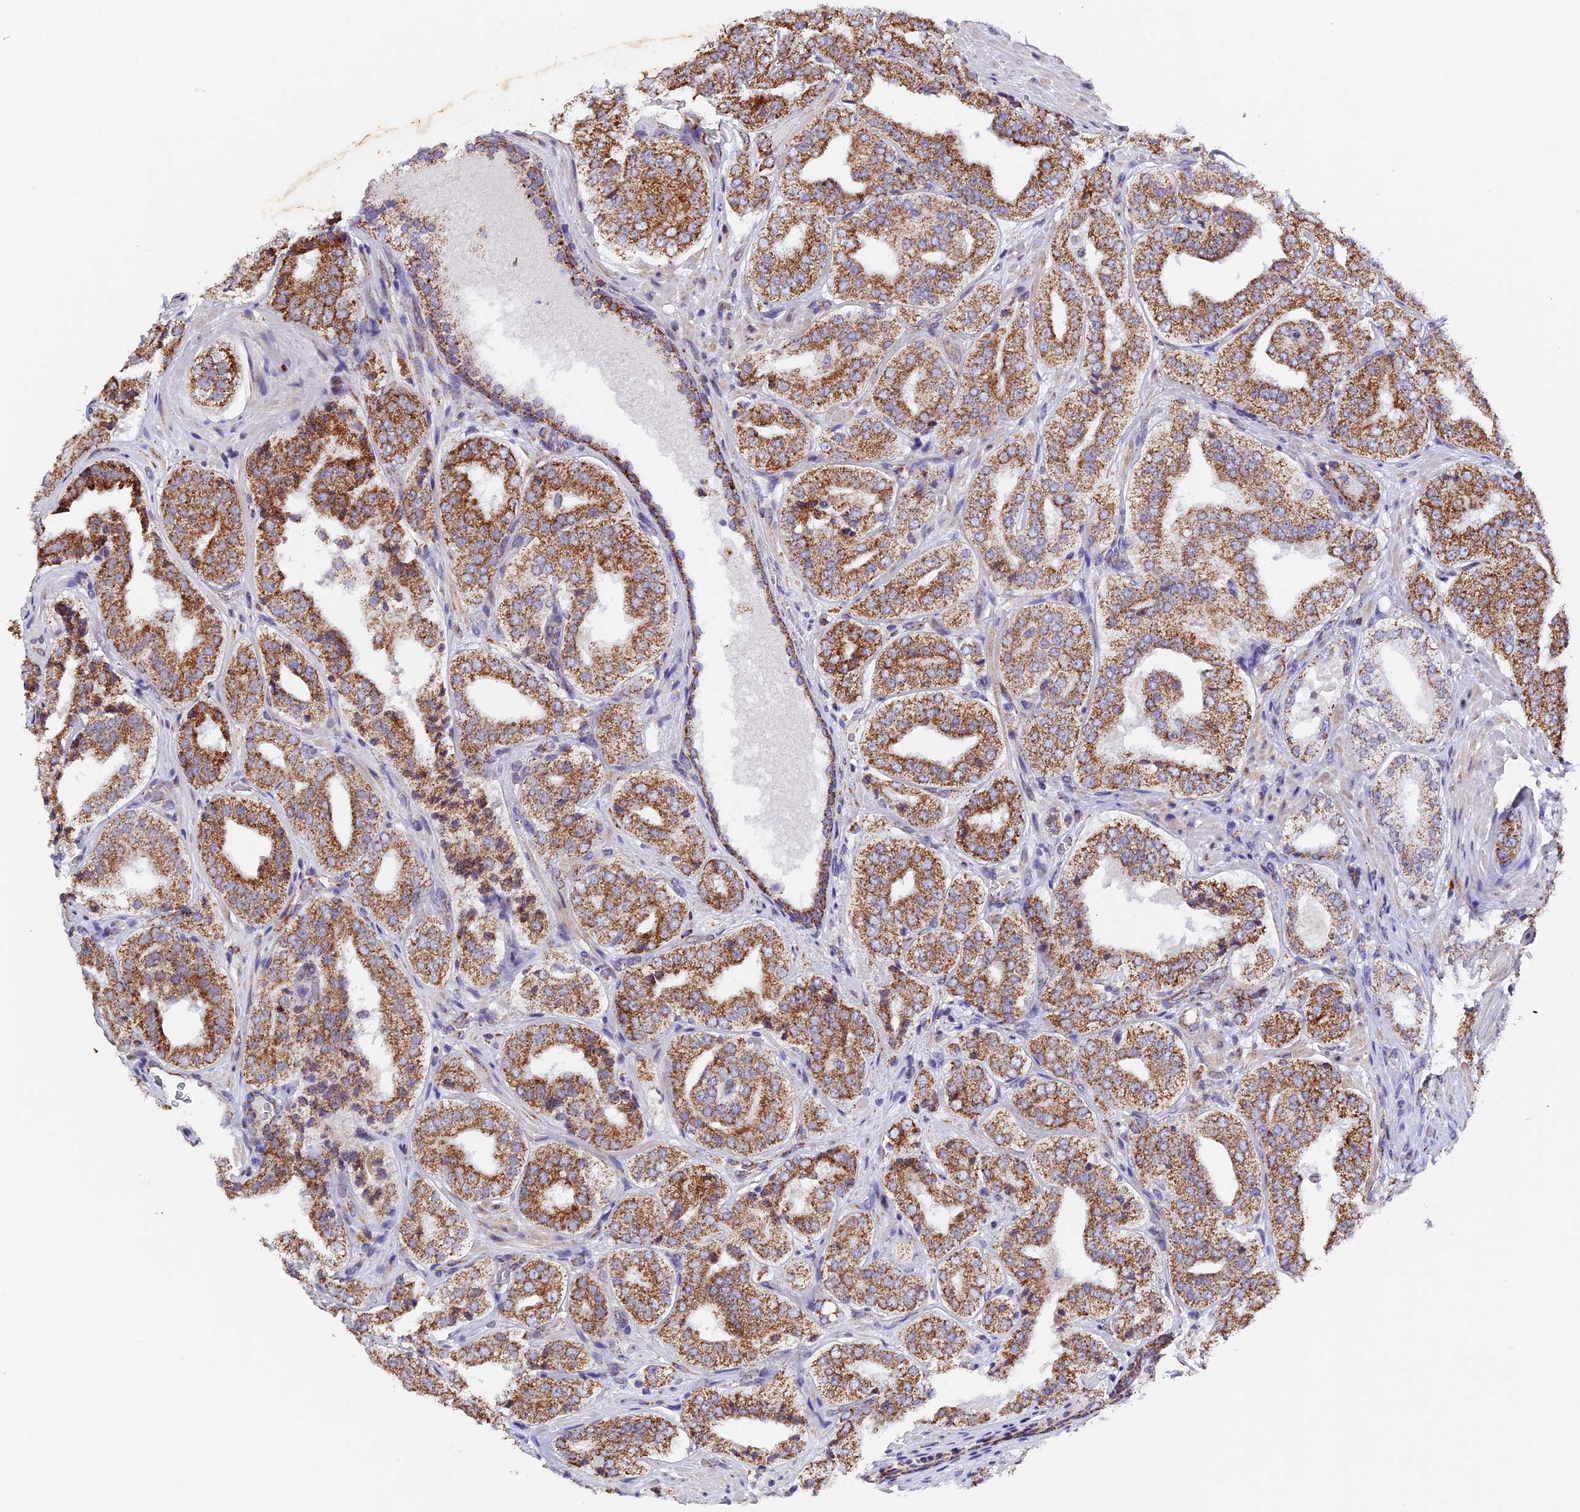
{"staining": {"intensity": "moderate", "quantity": ">75%", "location": "cytoplasmic/membranous"}, "tissue": "prostate cancer", "cell_type": "Tumor cells", "image_type": "cancer", "snomed": [{"axis": "morphology", "description": "Adenocarcinoma, High grade"}, {"axis": "topography", "description": "Prostate"}], "caption": "A brown stain labels moderate cytoplasmic/membranous expression of a protein in prostate cancer tumor cells. Immunohistochemistry (ihc) stains the protein of interest in brown and the nuclei are stained blue.", "gene": "TFAM", "patient": {"sex": "male", "age": 71}}